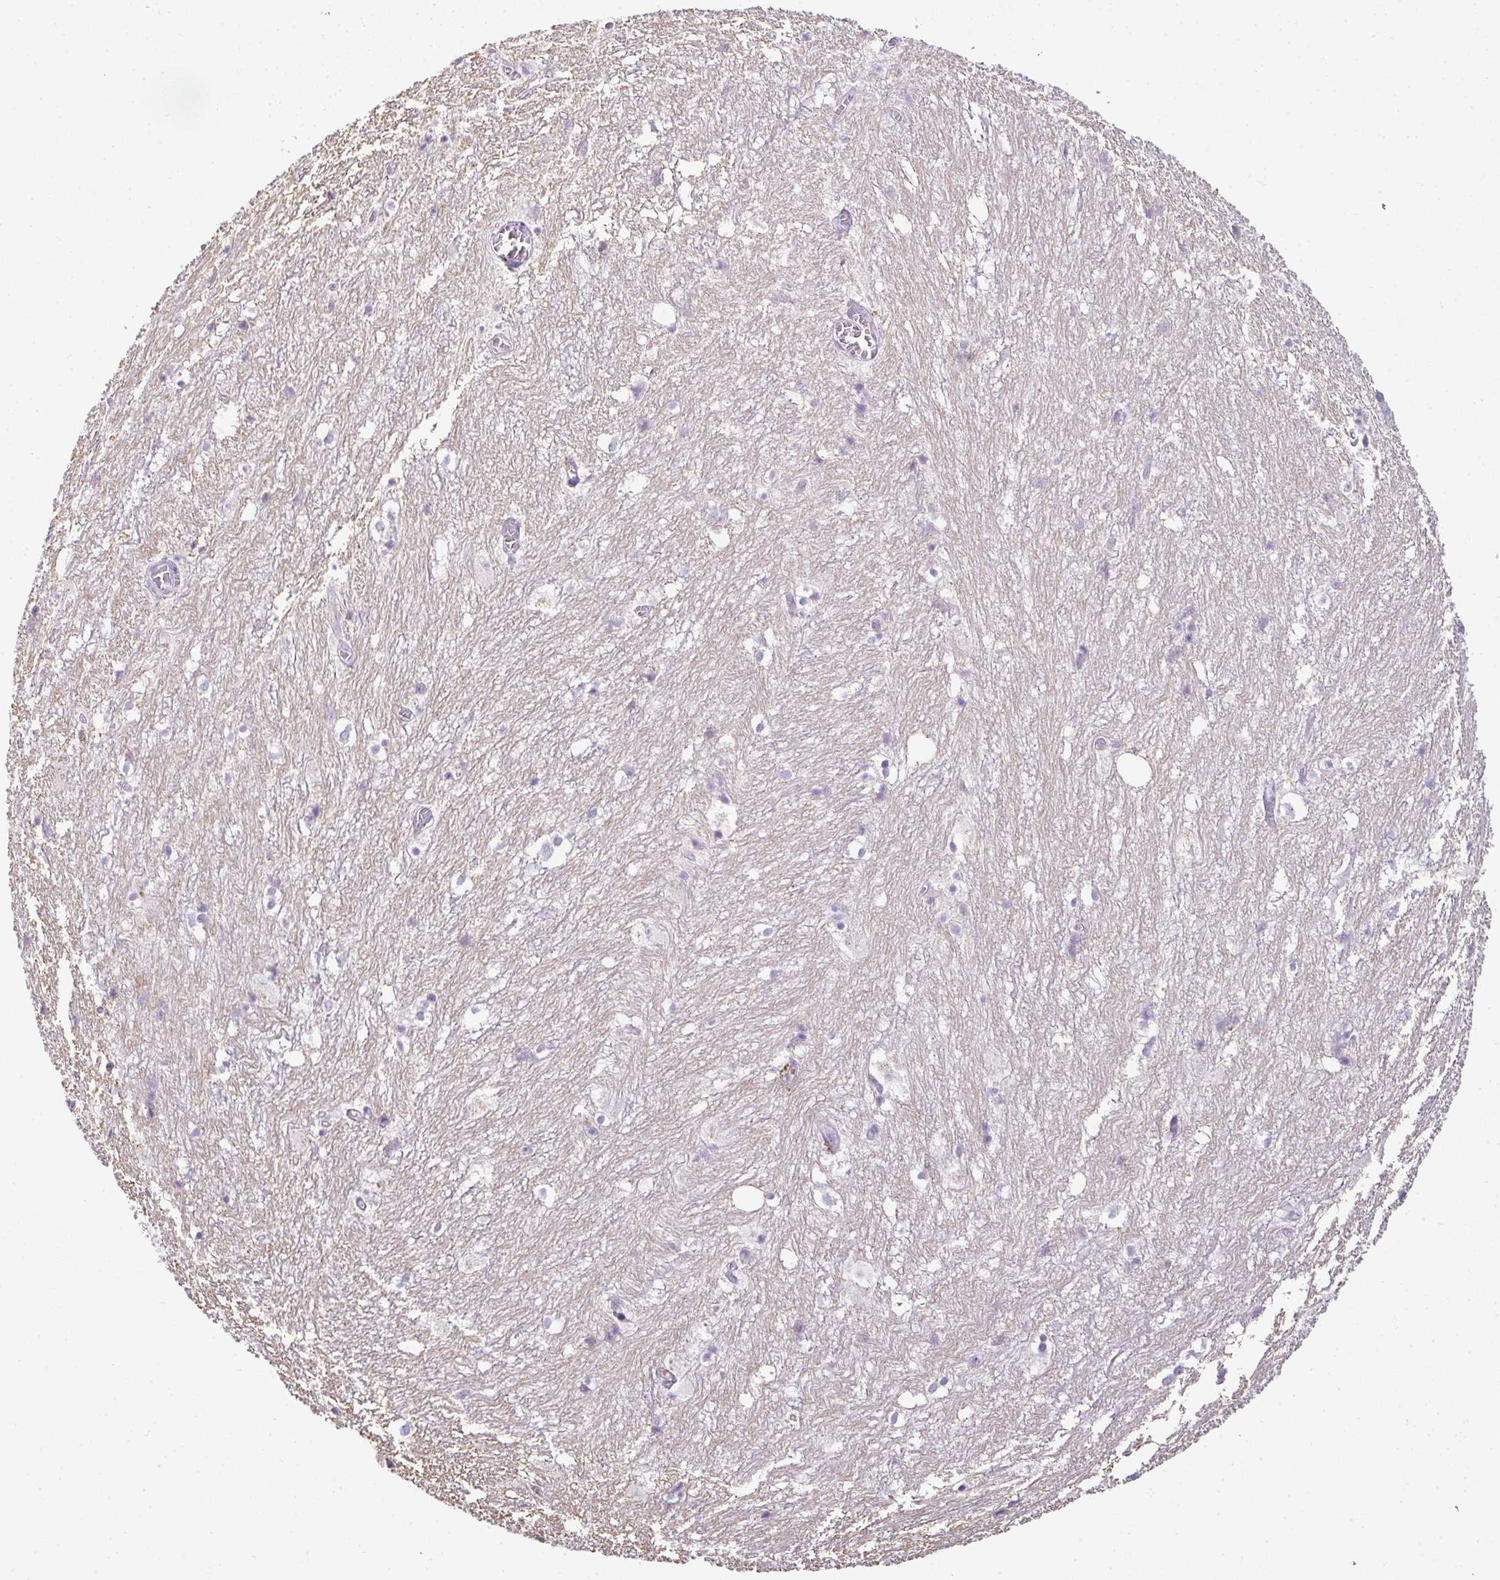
{"staining": {"intensity": "negative", "quantity": "none", "location": "none"}, "tissue": "hippocampus", "cell_type": "Glial cells", "image_type": "normal", "snomed": [{"axis": "morphology", "description": "Normal tissue, NOS"}, {"axis": "topography", "description": "Hippocampus"}], "caption": "Human hippocampus stained for a protein using IHC displays no positivity in glial cells.", "gene": "CMPK1", "patient": {"sex": "female", "age": 52}}